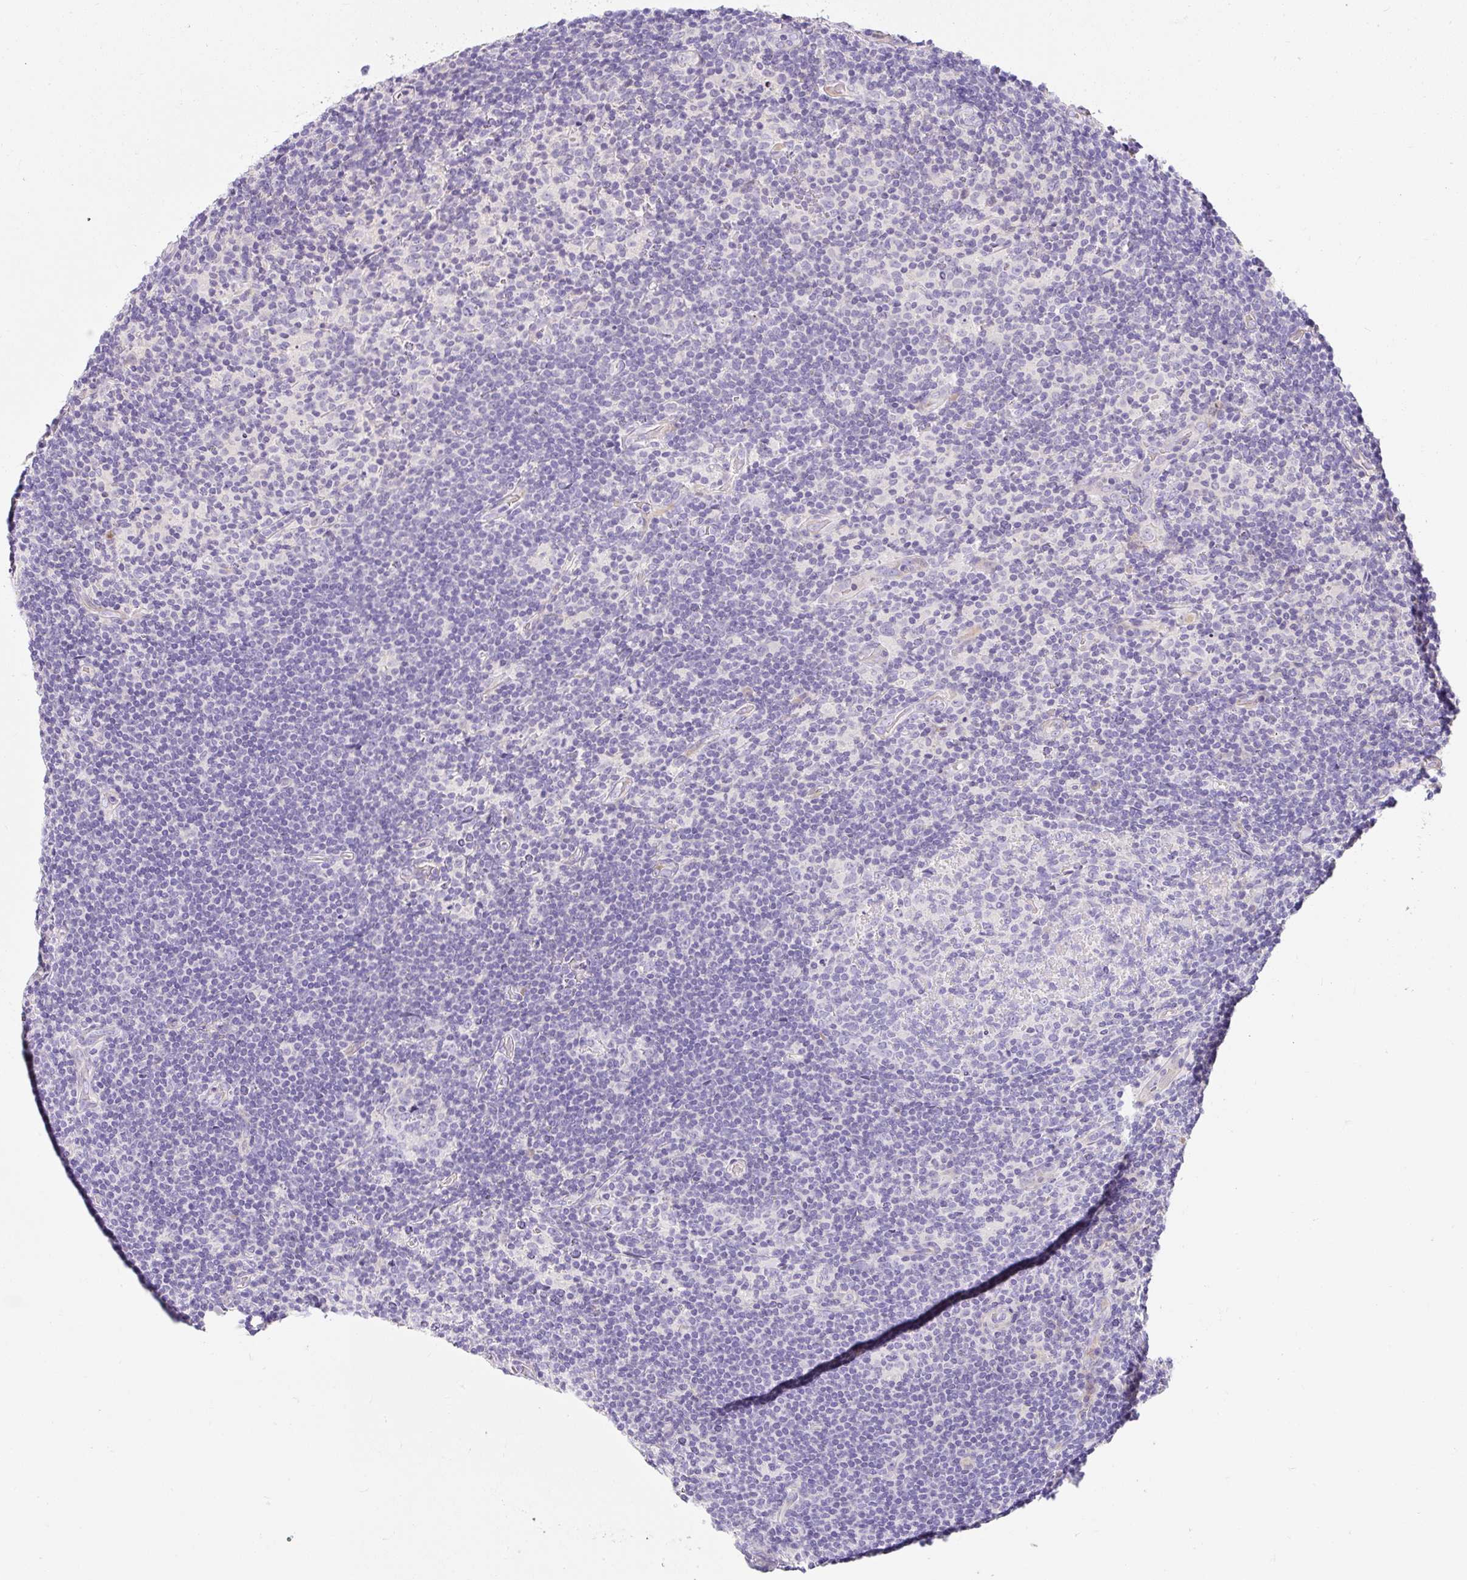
{"staining": {"intensity": "negative", "quantity": "none", "location": "none"}, "tissue": "lymphoma", "cell_type": "Tumor cells", "image_type": "cancer", "snomed": [{"axis": "morphology", "description": "Hodgkin's disease, NOS"}, {"axis": "topography", "description": "Lymph node"}], "caption": "Immunohistochemical staining of lymphoma reveals no significant expression in tumor cells.", "gene": "DTX4", "patient": {"sex": "female", "age": 57}}